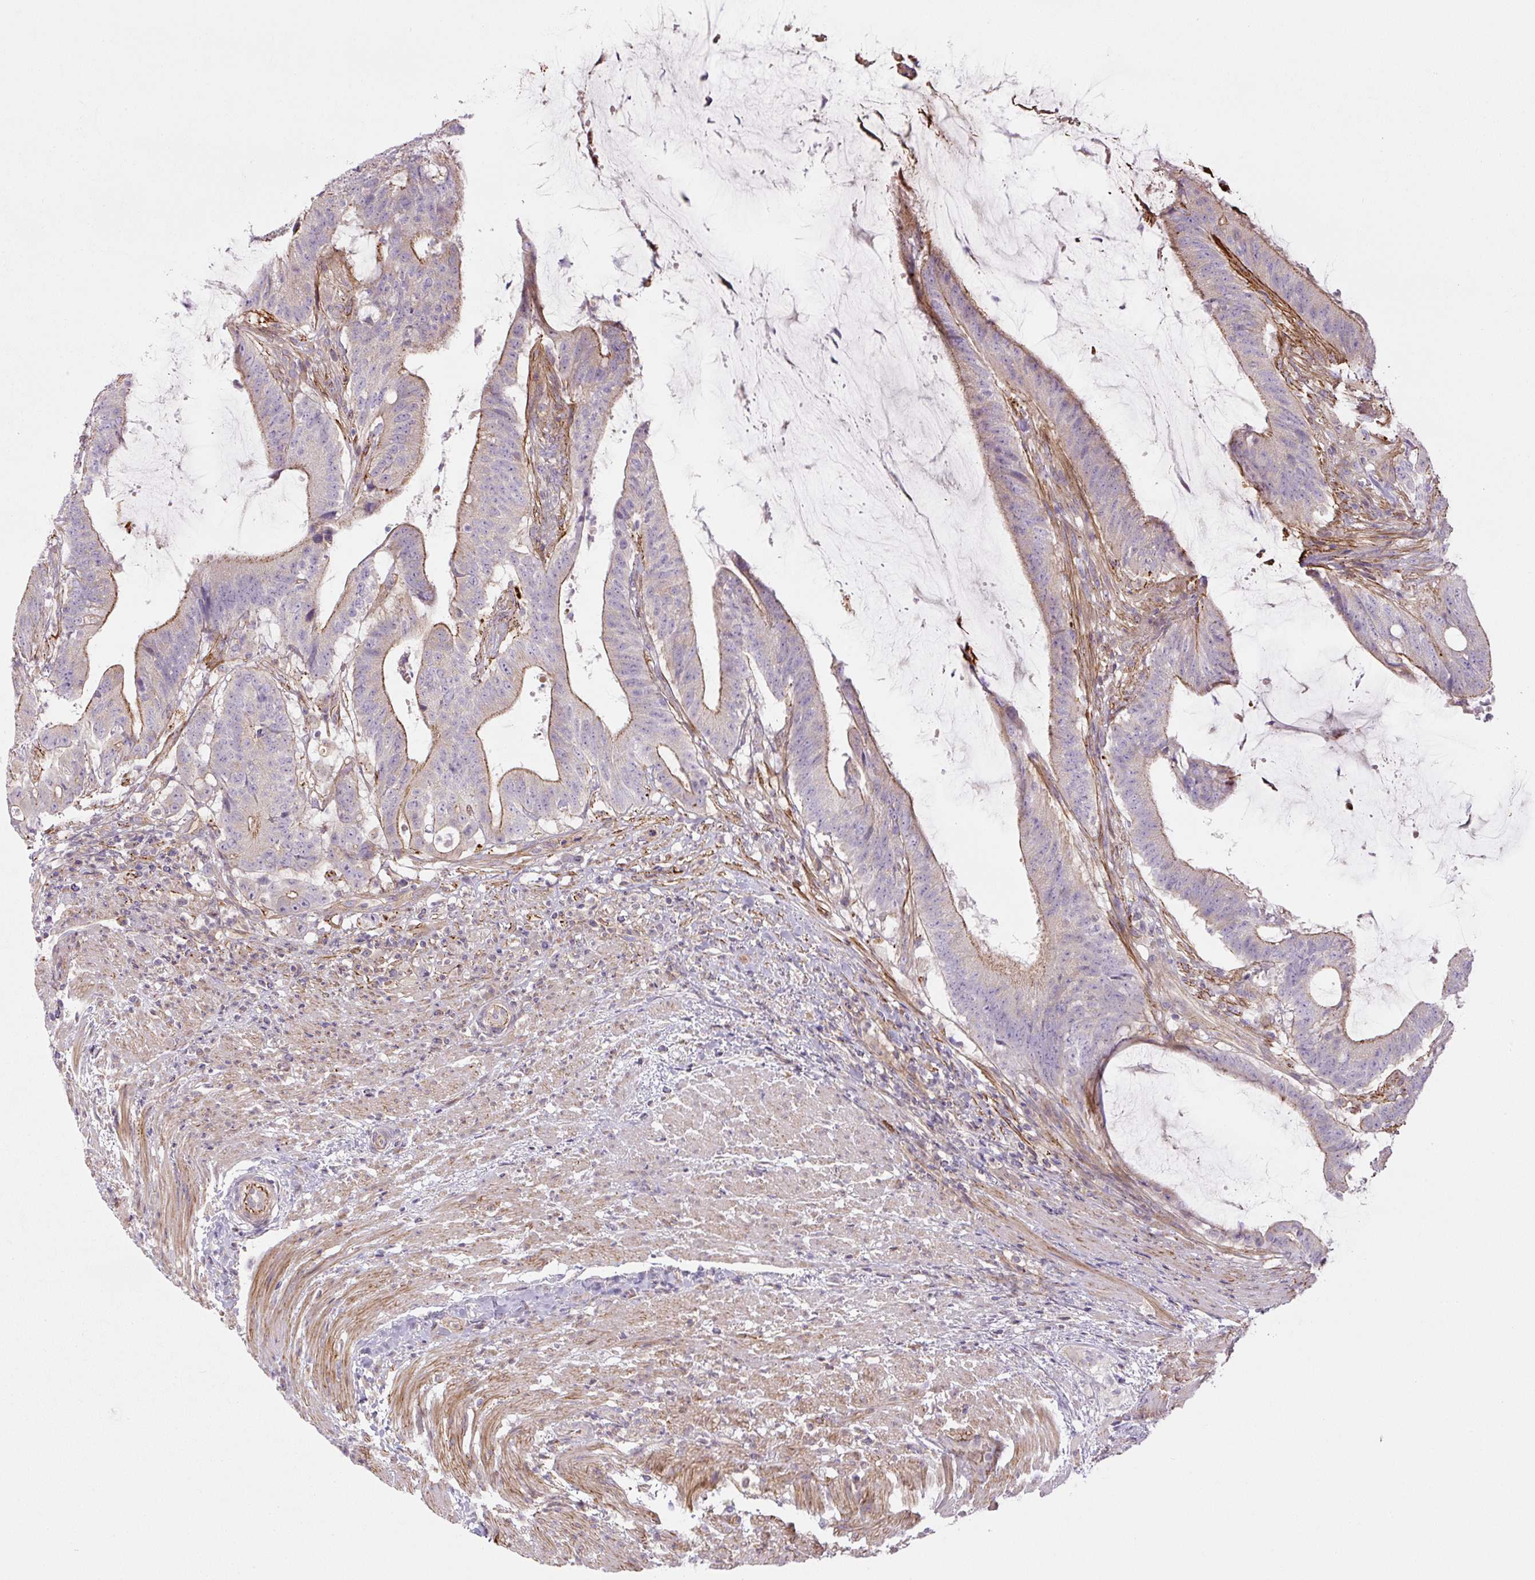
{"staining": {"intensity": "moderate", "quantity": "25%-75%", "location": "cytoplasmic/membranous"}, "tissue": "colorectal cancer", "cell_type": "Tumor cells", "image_type": "cancer", "snomed": [{"axis": "morphology", "description": "Adenocarcinoma, NOS"}, {"axis": "topography", "description": "Colon"}], "caption": "Protein expression analysis of human colorectal cancer reveals moderate cytoplasmic/membranous expression in about 25%-75% of tumor cells. (Stains: DAB in brown, nuclei in blue, Microscopy: brightfield microscopy at high magnification).", "gene": "CCNI2", "patient": {"sex": "female", "age": 43}}